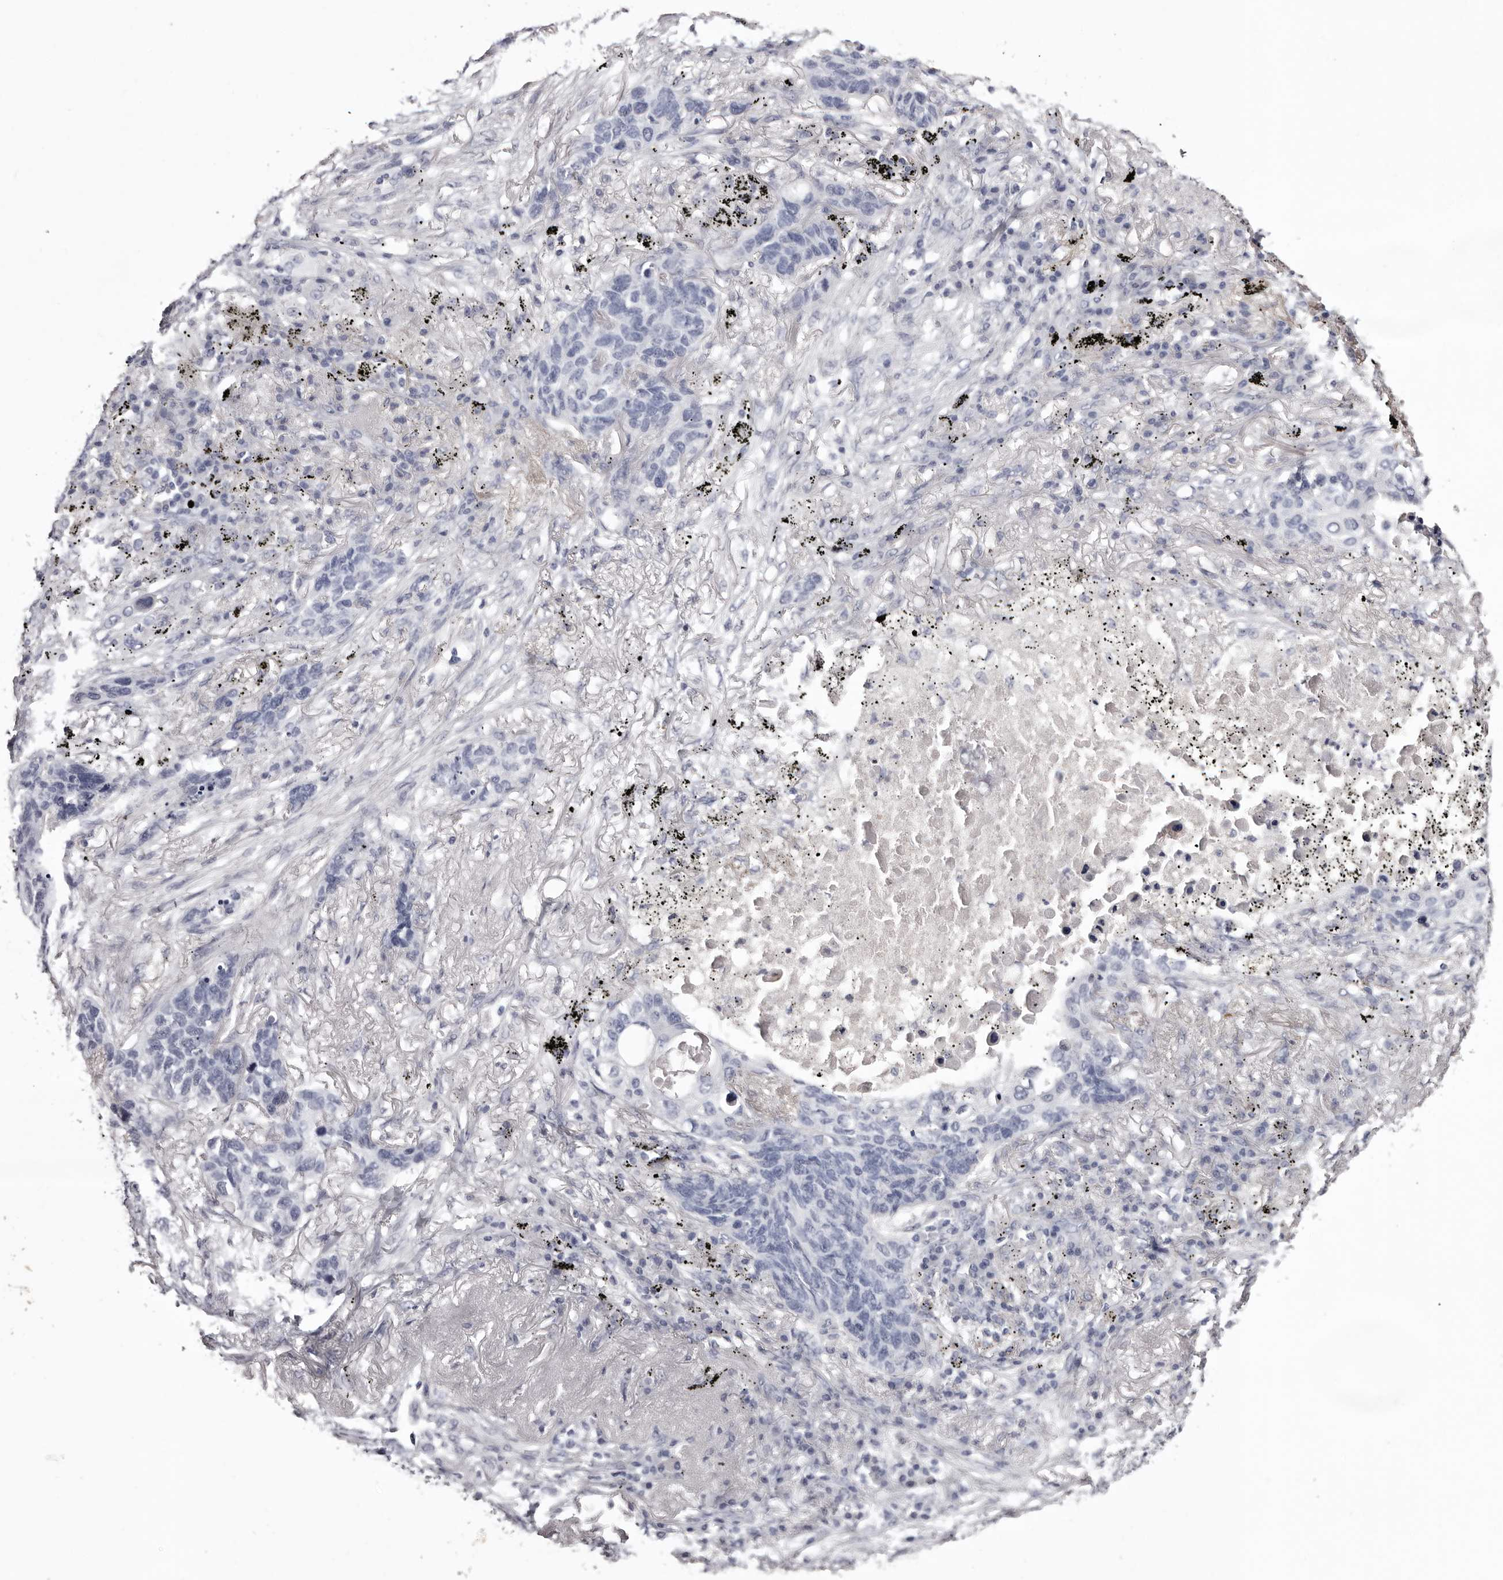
{"staining": {"intensity": "negative", "quantity": "none", "location": "none"}, "tissue": "lung cancer", "cell_type": "Tumor cells", "image_type": "cancer", "snomed": [{"axis": "morphology", "description": "Squamous cell carcinoma, NOS"}, {"axis": "topography", "description": "Lung"}], "caption": "Protein analysis of lung squamous cell carcinoma exhibits no significant positivity in tumor cells. (DAB IHC with hematoxylin counter stain).", "gene": "CA6", "patient": {"sex": "female", "age": 63}}